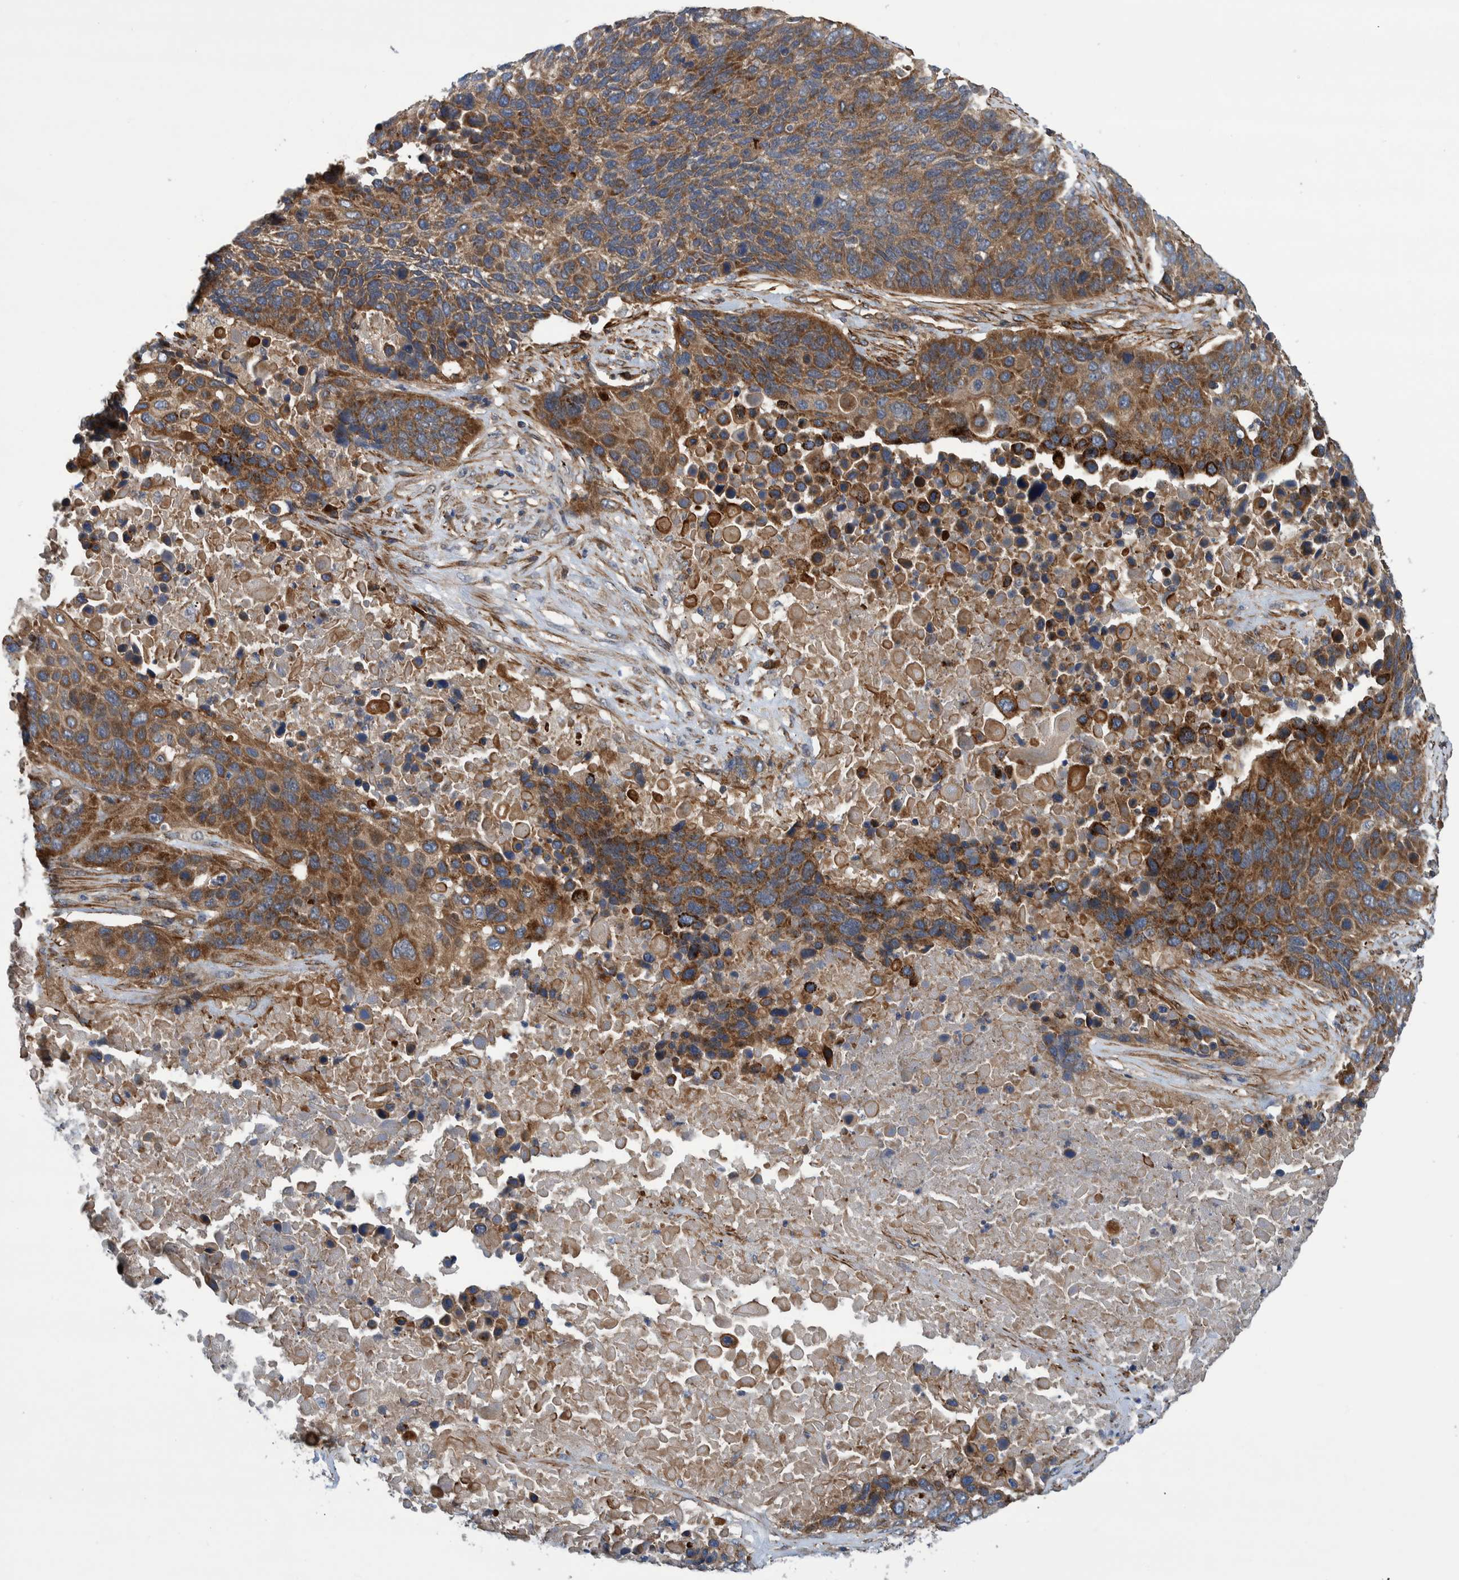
{"staining": {"intensity": "strong", "quantity": ">75%", "location": "cytoplasmic/membranous"}, "tissue": "lung cancer", "cell_type": "Tumor cells", "image_type": "cancer", "snomed": [{"axis": "morphology", "description": "Squamous cell carcinoma, NOS"}, {"axis": "topography", "description": "Lung"}], "caption": "Protein expression analysis of lung cancer reveals strong cytoplasmic/membranous positivity in approximately >75% of tumor cells.", "gene": "GRPEL2", "patient": {"sex": "male", "age": 66}}